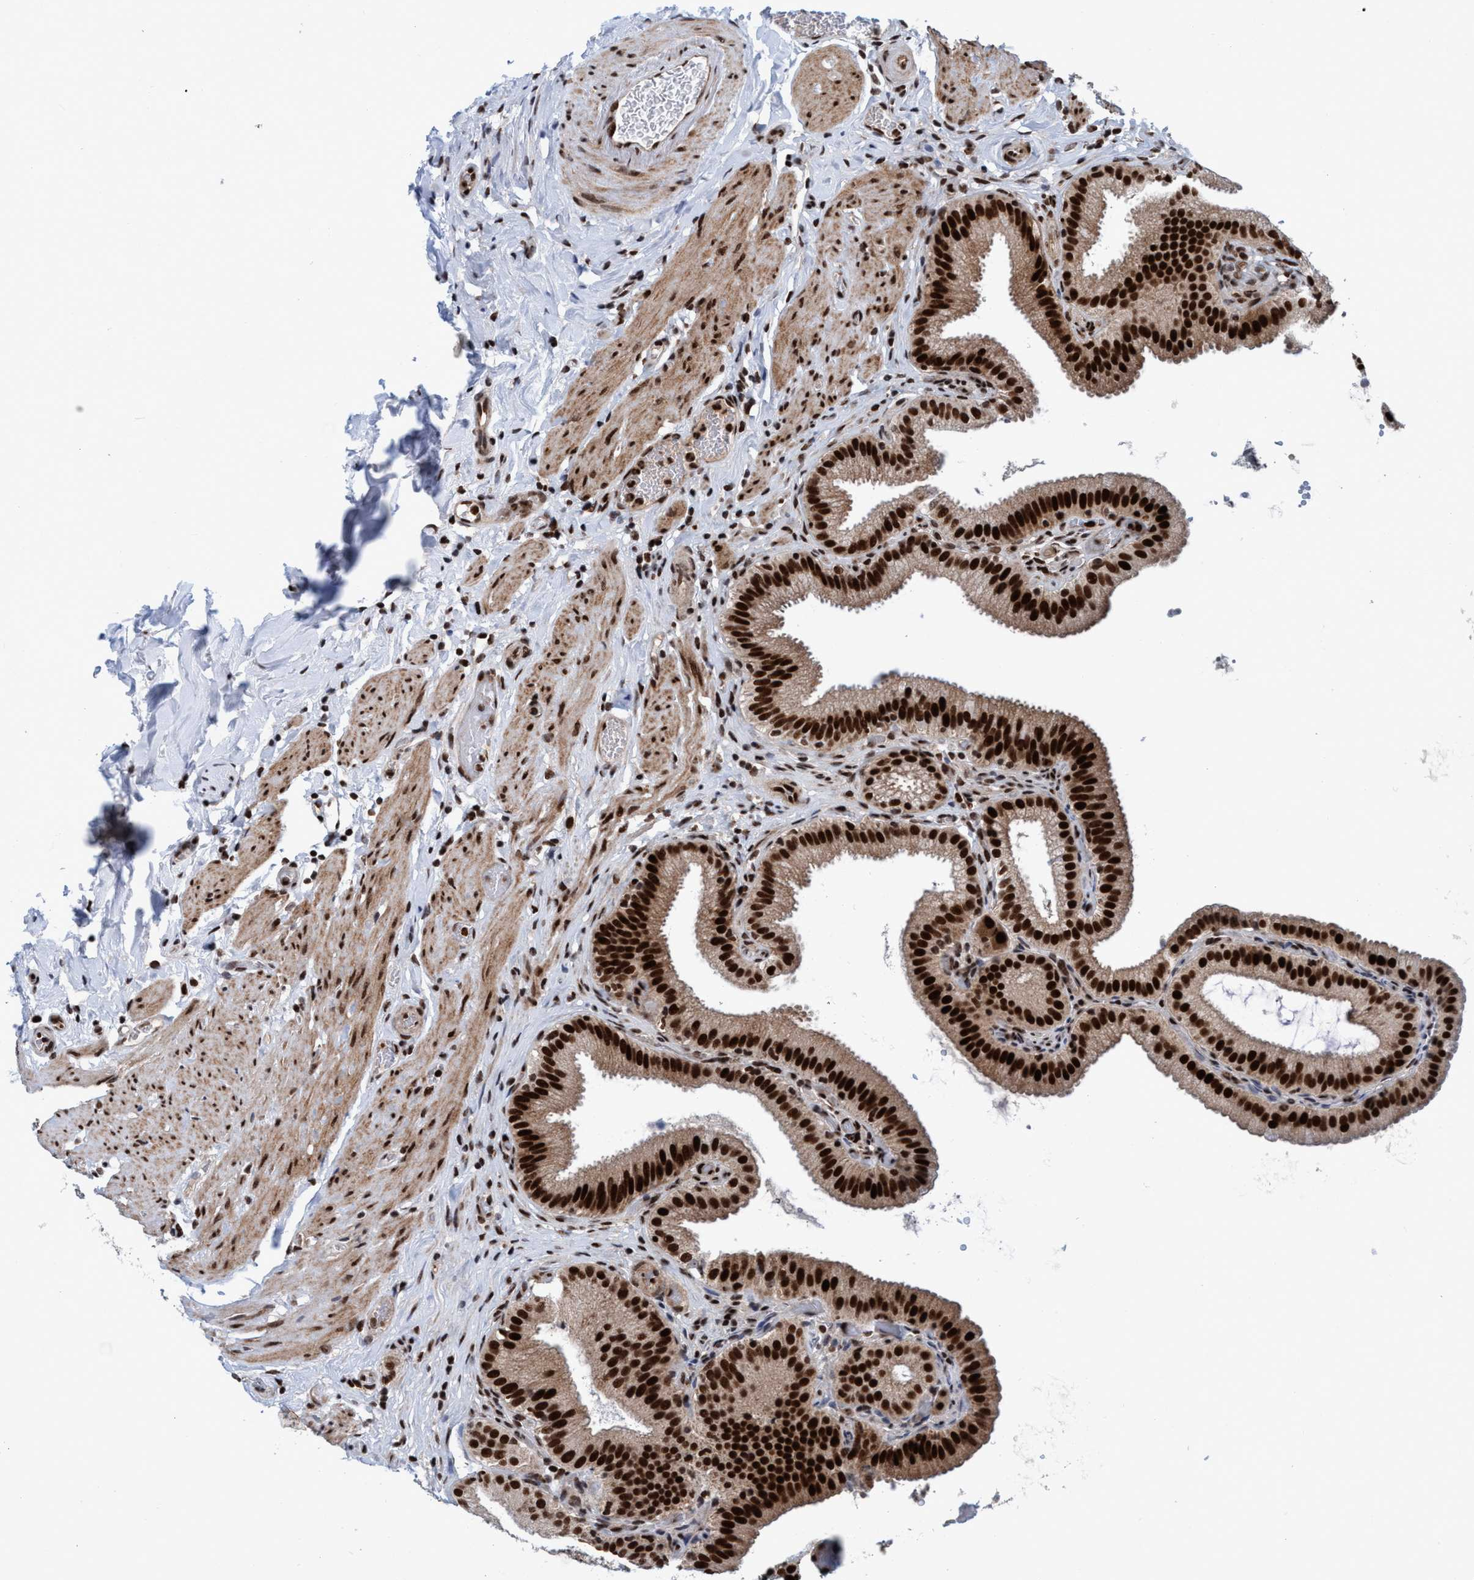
{"staining": {"intensity": "strong", "quantity": ">75%", "location": "nuclear"}, "tissue": "gallbladder", "cell_type": "Glandular cells", "image_type": "normal", "snomed": [{"axis": "morphology", "description": "Normal tissue, NOS"}, {"axis": "topography", "description": "Gallbladder"}], "caption": "About >75% of glandular cells in benign gallbladder exhibit strong nuclear protein positivity as visualized by brown immunohistochemical staining.", "gene": "TOPBP1", "patient": {"sex": "male", "age": 54}}